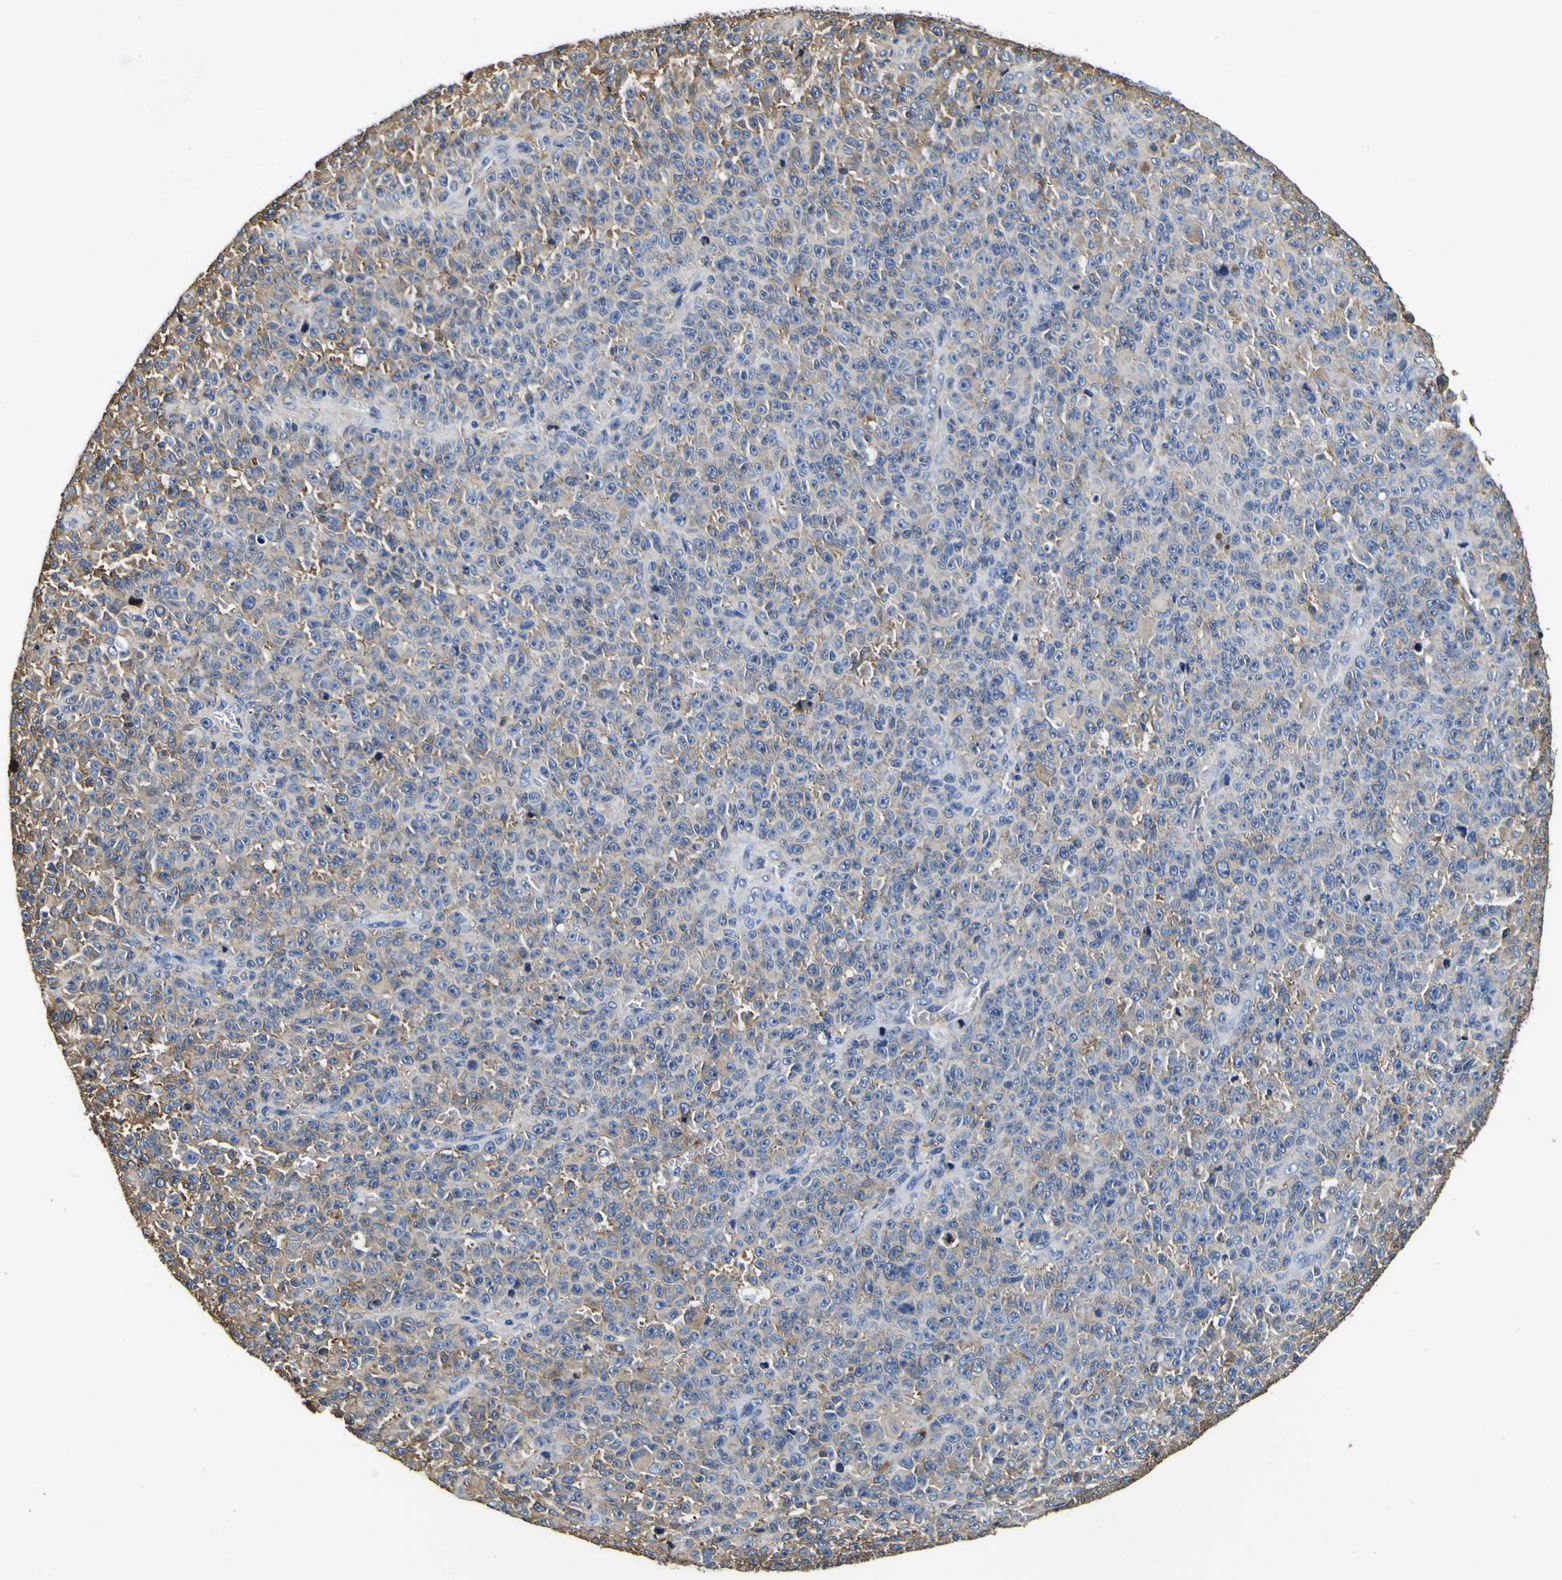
{"staining": {"intensity": "moderate", "quantity": "25%-75%", "location": "cytoplasmic/membranous"}, "tissue": "melanoma", "cell_type": "Tumor cells", "image_type": "cancer", "snomed": [{"axis": "morphology", "description": "Malignant melanoma, NOS"}, {"axis": "topography", "description": "Skin"}], "caption": "IHC (DAB (3,3'-diaminobenzidine)) staining of human melanoma shows moderate cytoplasmic/membranous protein staining in about 25%-75% of tumor cells.", "gene": "TUBA1B", "patient": {"sex": "female", "age": 82}}